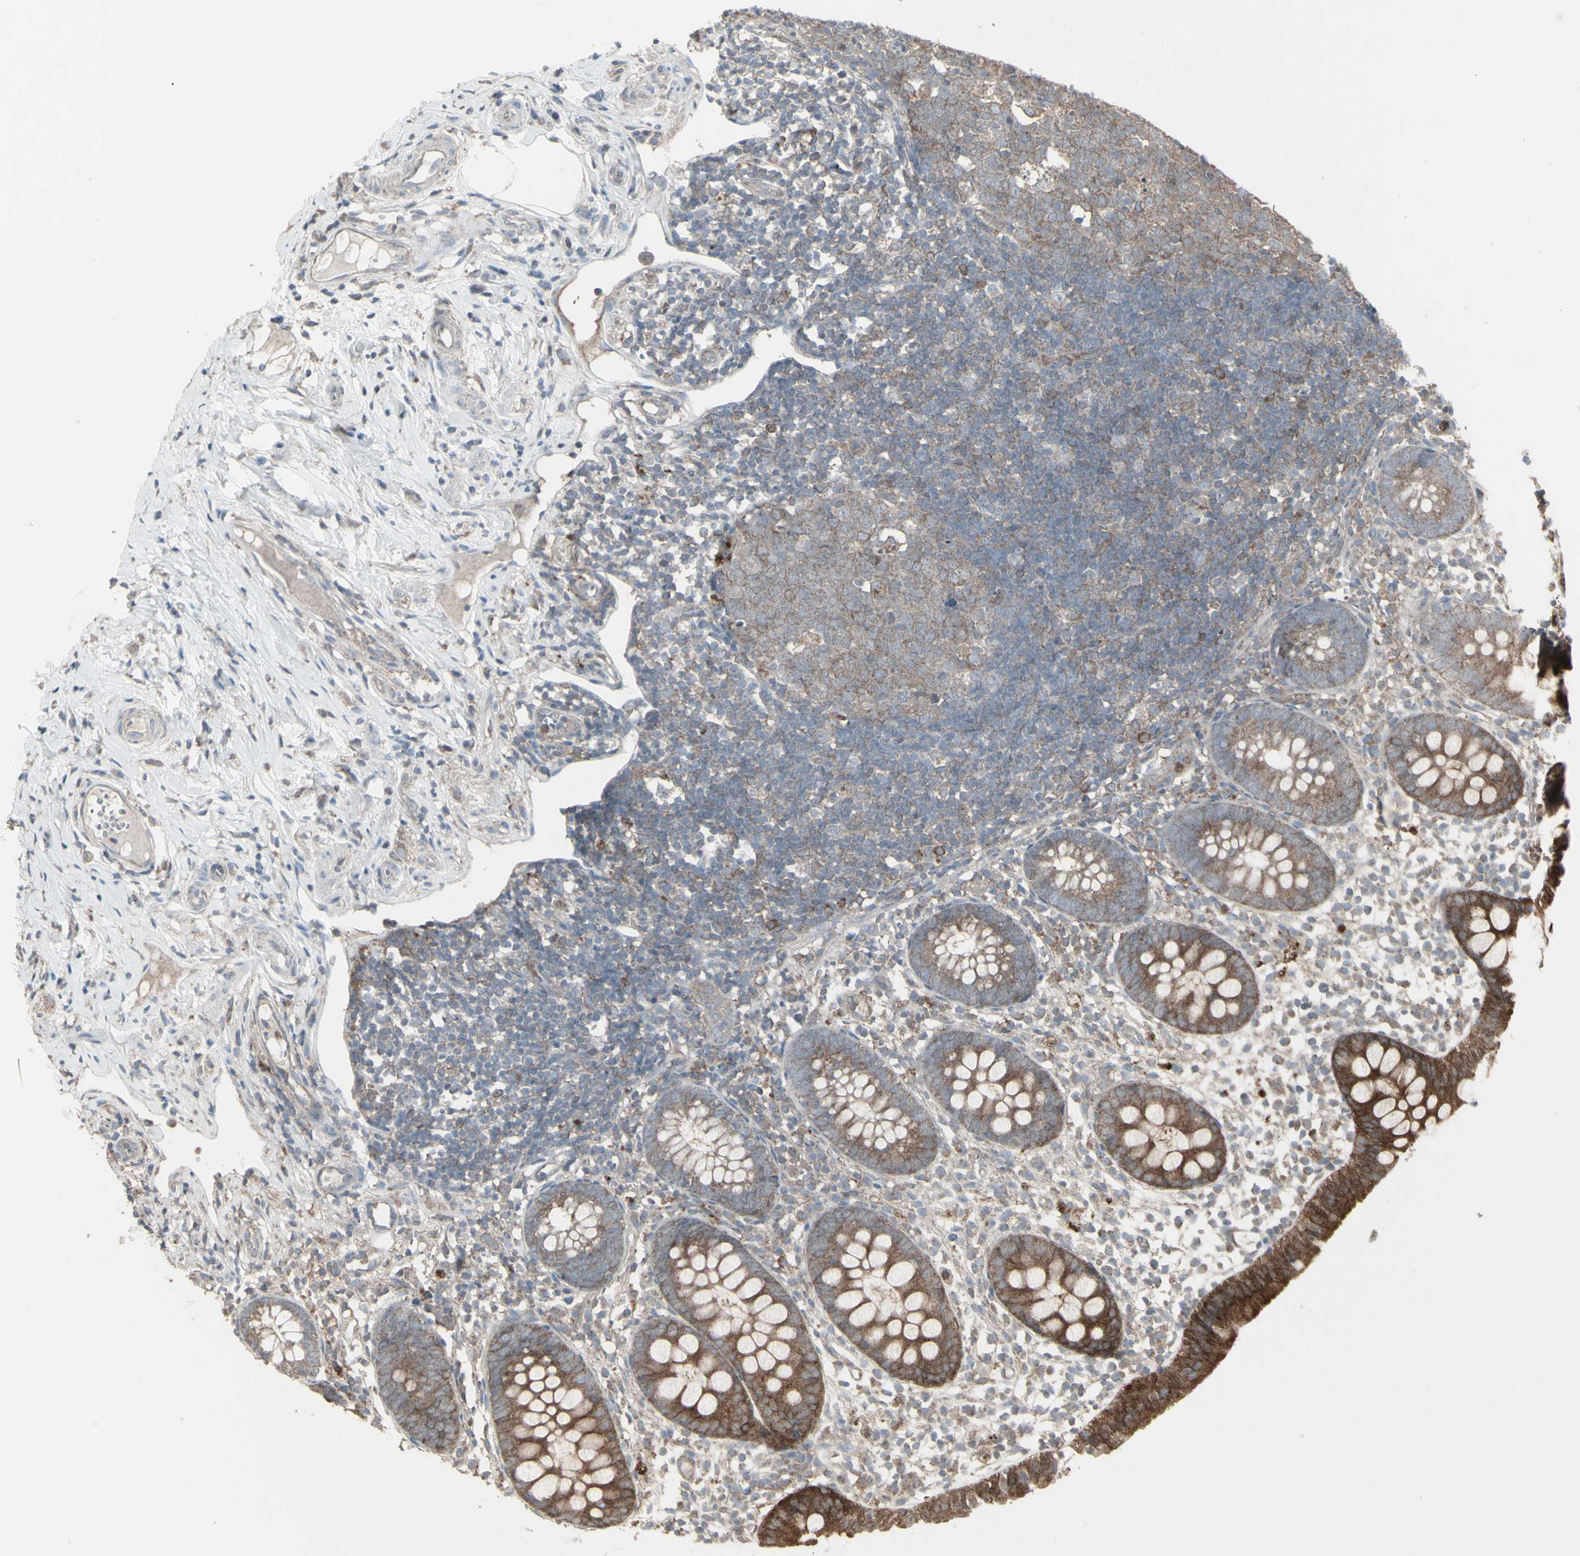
{"staining": {"intensity": "strong", "quantity": ">75%", "location": "cytoplasmic/membranous"}, "tissue": "appendix", "cell_type": "Glandular cells", "image_type": "normal", "snomed": [{"axis": "morphology", "description": "Normal tissue, NOS"}, {"axis": "topography", "description": "Appendix"}], "caption": "Unremarkable appendix was stained to show a protein in brown. There is high levels of strong cytoplasmic/membranous positivity in about >75% of glandular cells.", "gene": "RNASEL", "patient": {"sex": "female", "age": 20}}